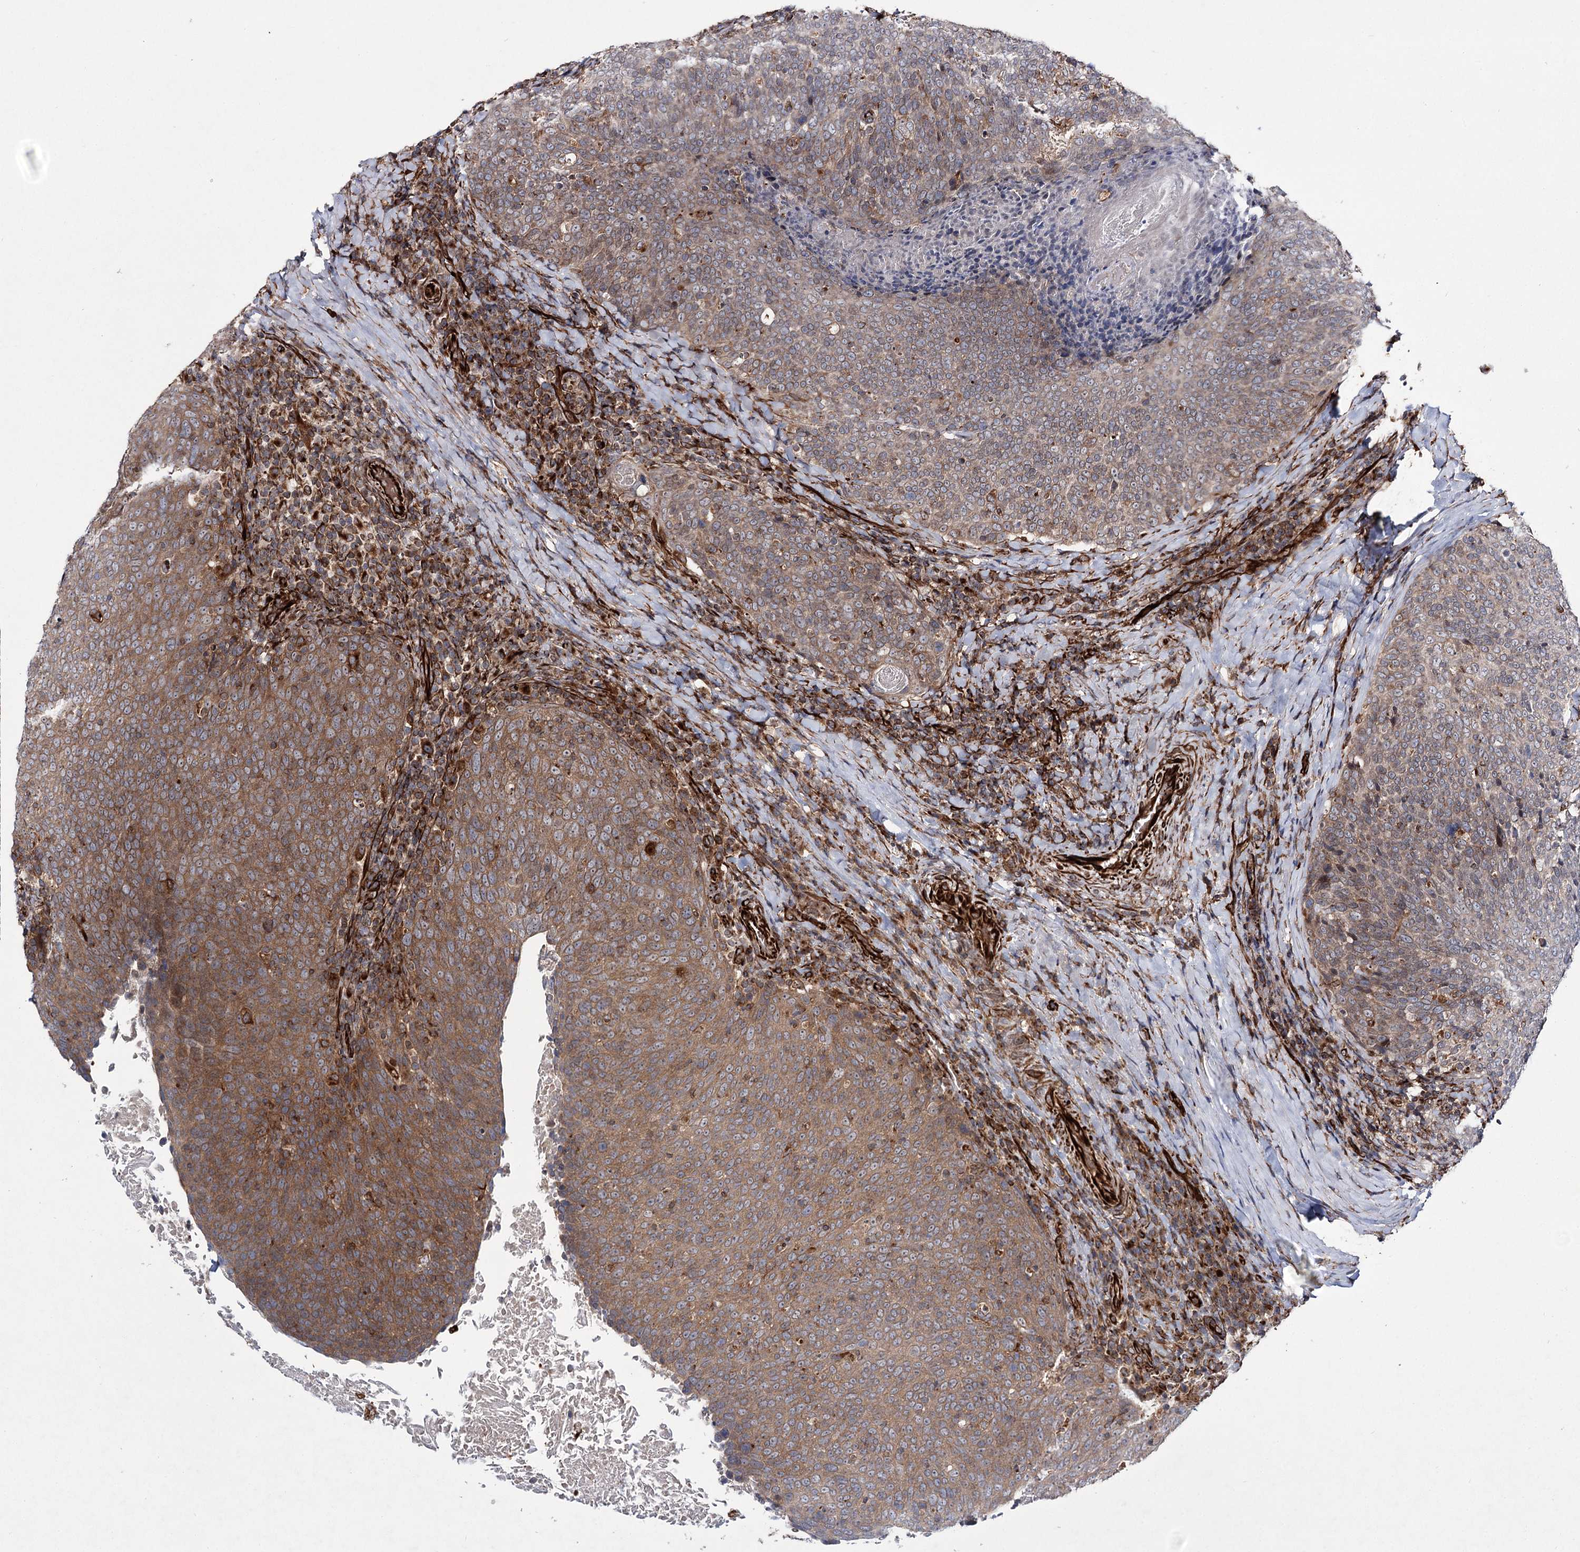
{"staining": {"intensity": "weak", "quantity": ">75%", "location": "cytoplasmic/membranous"}, "tissue": "head and neck cancer", "cell_type": "Tumor cells", "image_type": "cancer", "snomed": [{"axis": "morphology", "description": "Squamous cell carcinoma, NOS"}, {"axis": "morphology", "description": "Squamous cell carcinoma, metastatic, NOS"}, {"axis": "topography", "description": "Lymph node"}, {"axis": "topography", "description": "Head-Neck"}], "caption": "This histopathology image reveals squamous cell carcinoma (head and neck) stained with IHC to label a protein in brown. The cytoplasmic/membranous of tumor cells show weak positivity for the protein. Nuclei are counter-stained blue.", "gene": "DPEP2", "patient": {"sex": "male", "age": 62}}